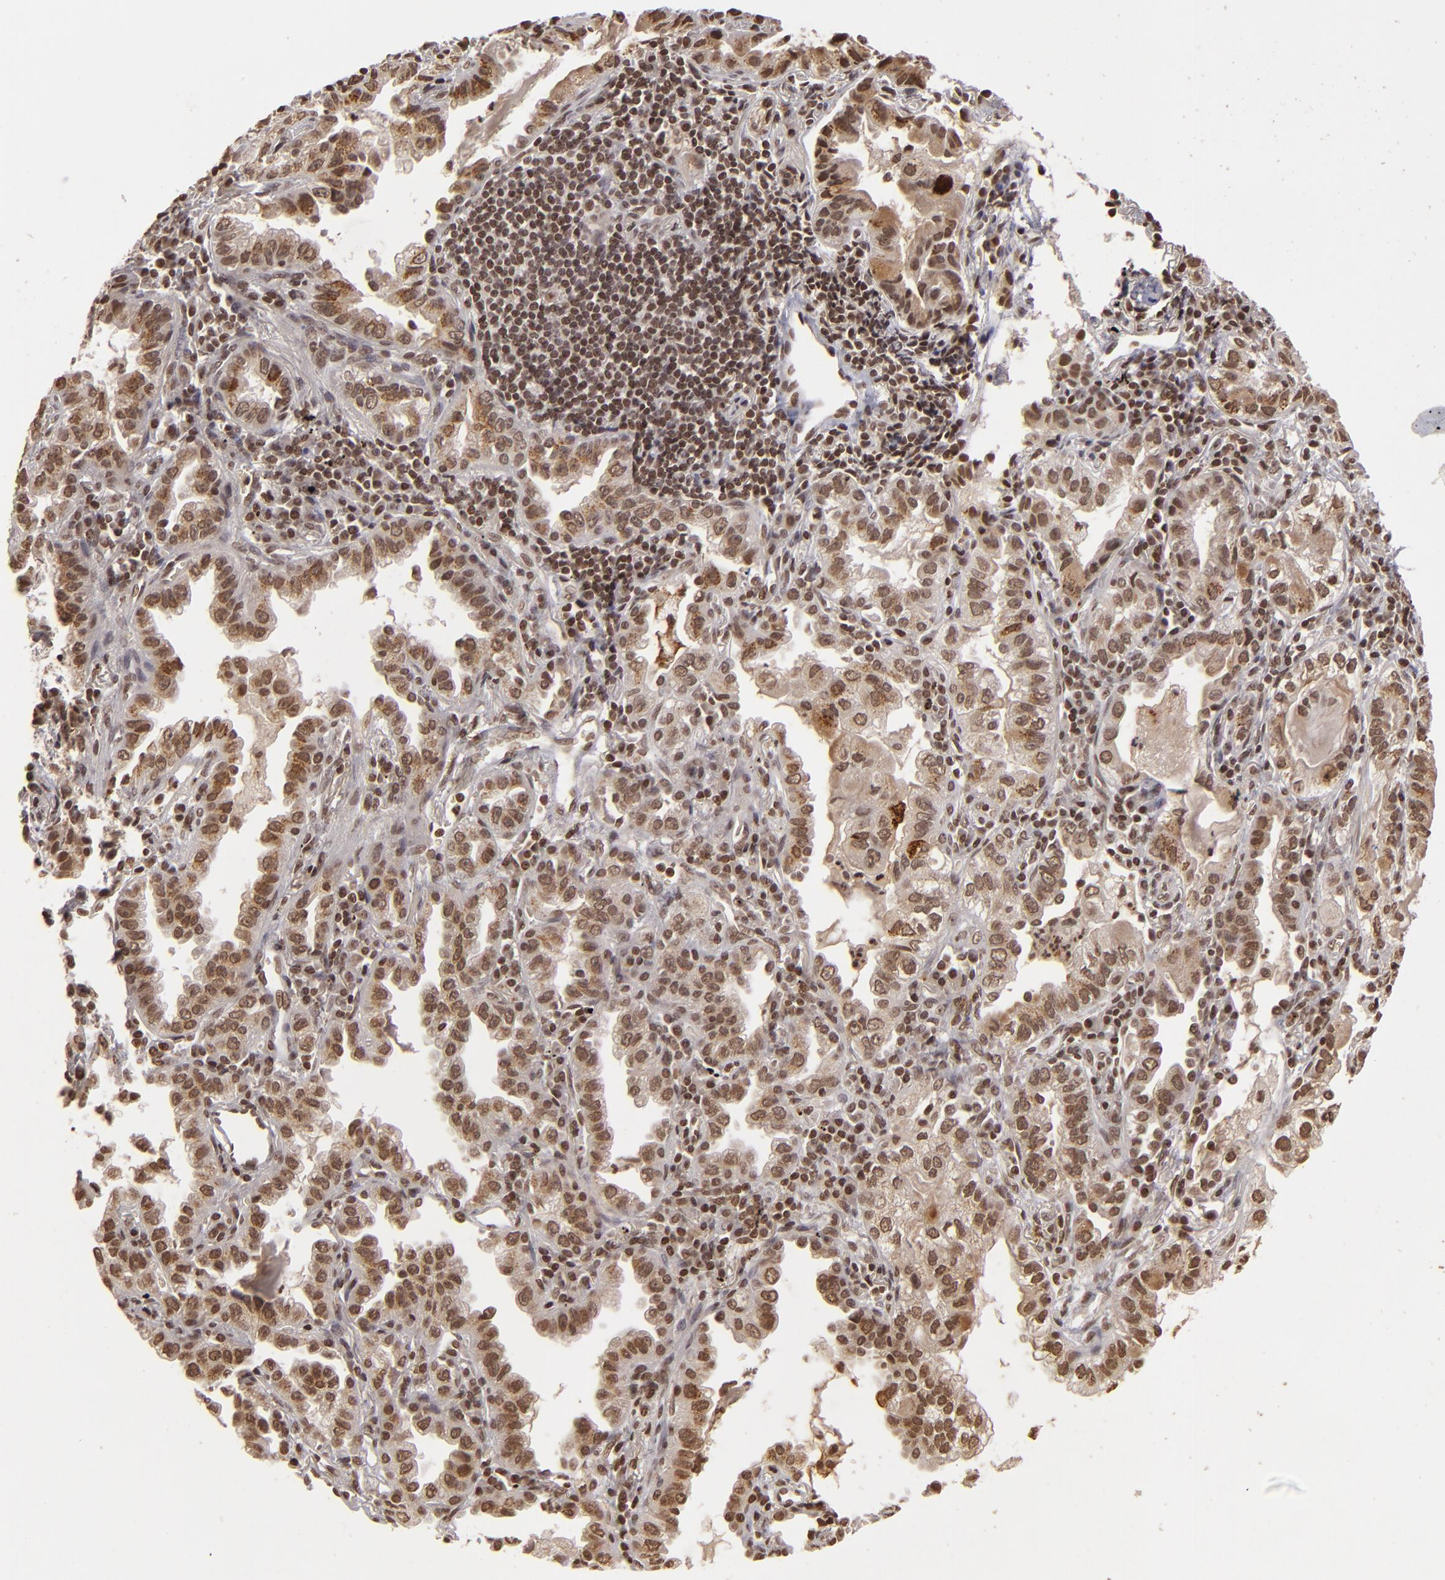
{"staining": {"intensity": "moderate", "quantity": ">75%", "location": "nuclear"}, "tissue": "lung cancer", "cell_type": "Tumor cells", "image_type": "cancer", "snomed": [{"axis": "morphology", "description": "Adenocarcinoma, NOS"}, {"axis": "topography", "description": "Lung"}], "caption": "Immunohistochemistry of lung adenocarcinoma shows medium levels of moderate nuclear positivity in approximately >75% of tumor cells.", "gene": "CUL3", "patient": {"sex": "female", "age": 50}}